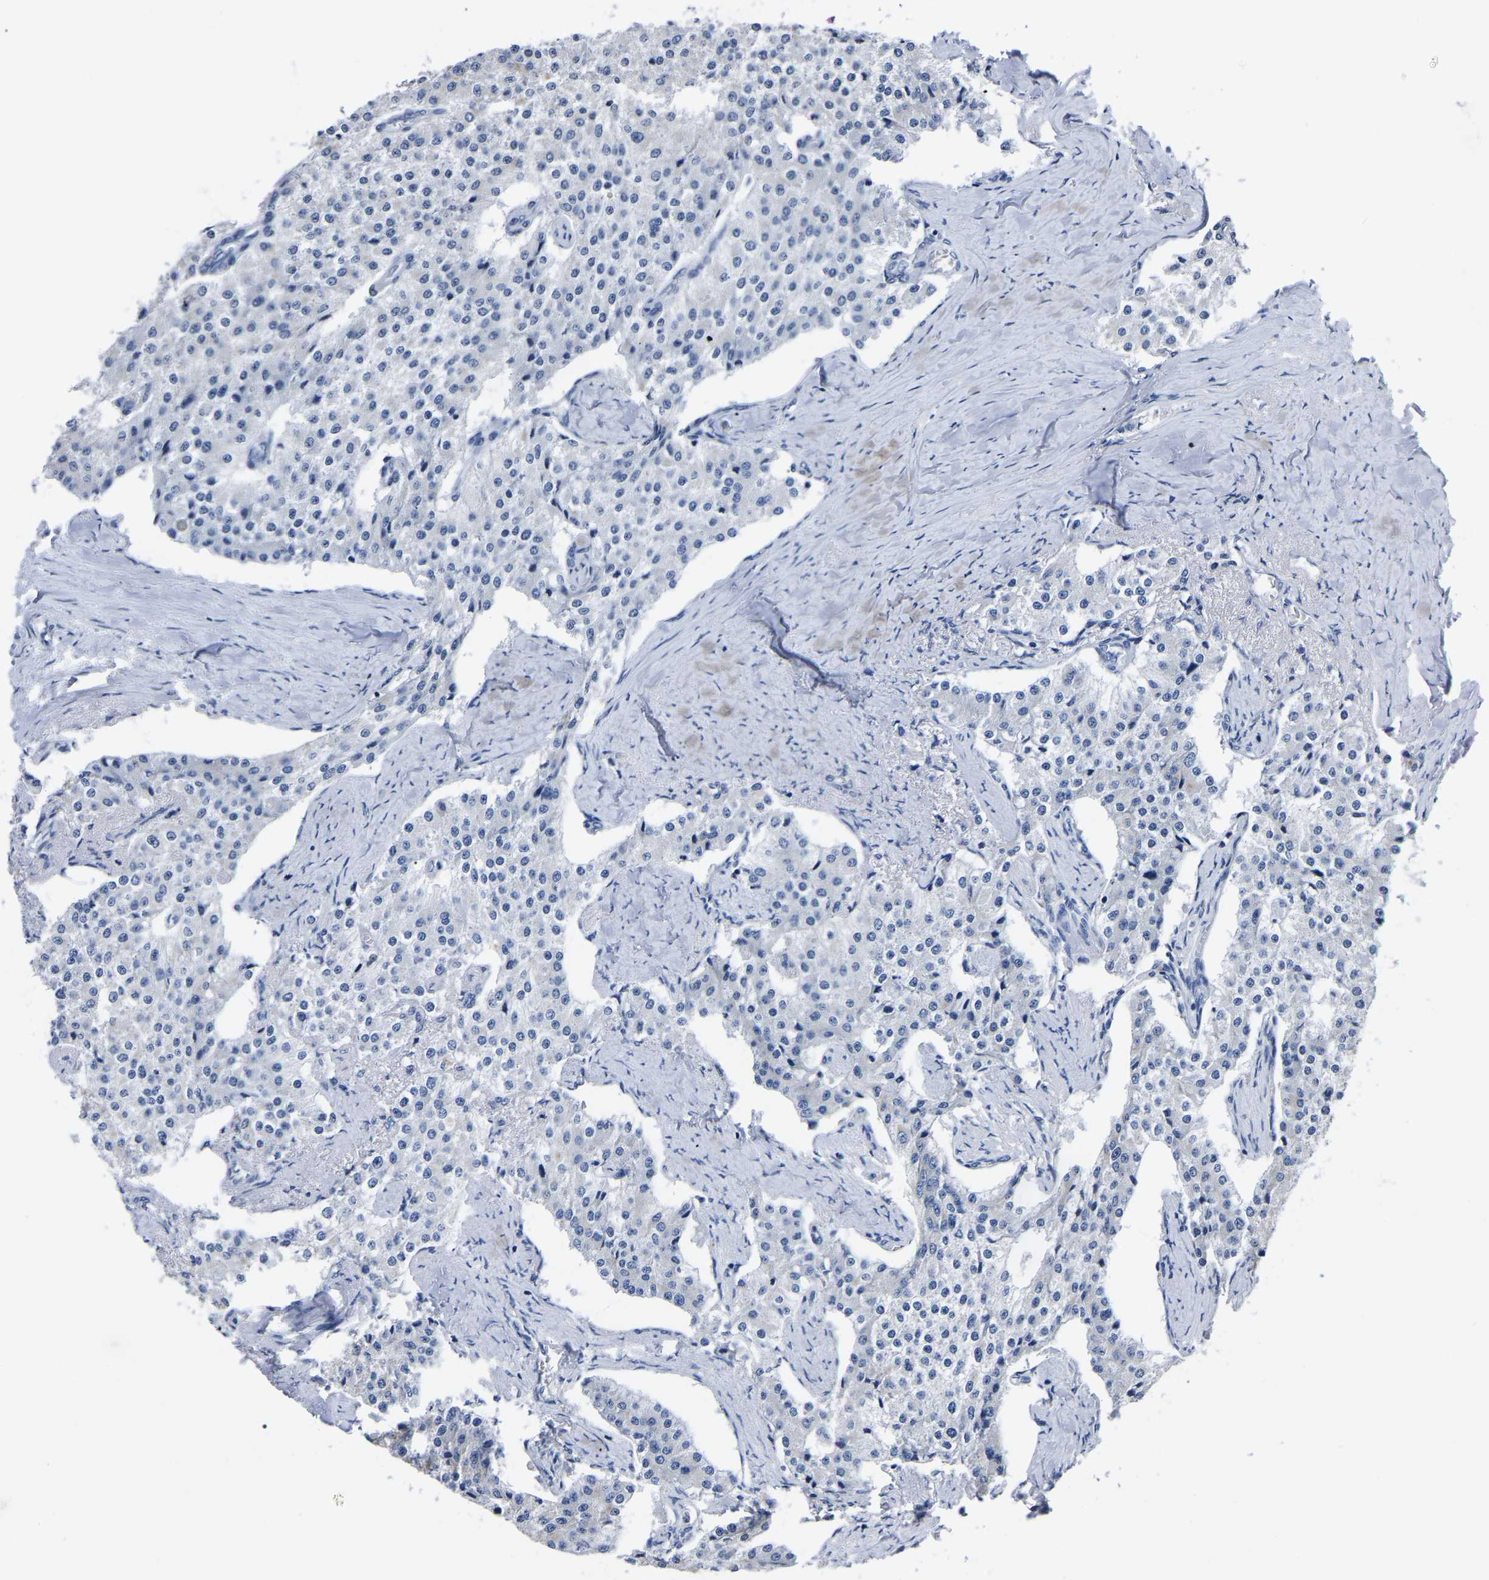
{"staining": {"intensity": "negative", "quantity": "none", "location": "none"}, "tissue": "carcinoid", "cell_type": "Tumor cells", "image_type": "cancer", "snomed": [{"axis": "morphology", "description": "Carcinoid, malignant, NOS"}, {"axis": "topography", "description": "Colon"}], "caption": "Photomicrograph shows no significant protein expression in tumor cells of malignant carcinoid.", "gene": "MOV10L1", "patient": {"sex": "female", "age": 52}}